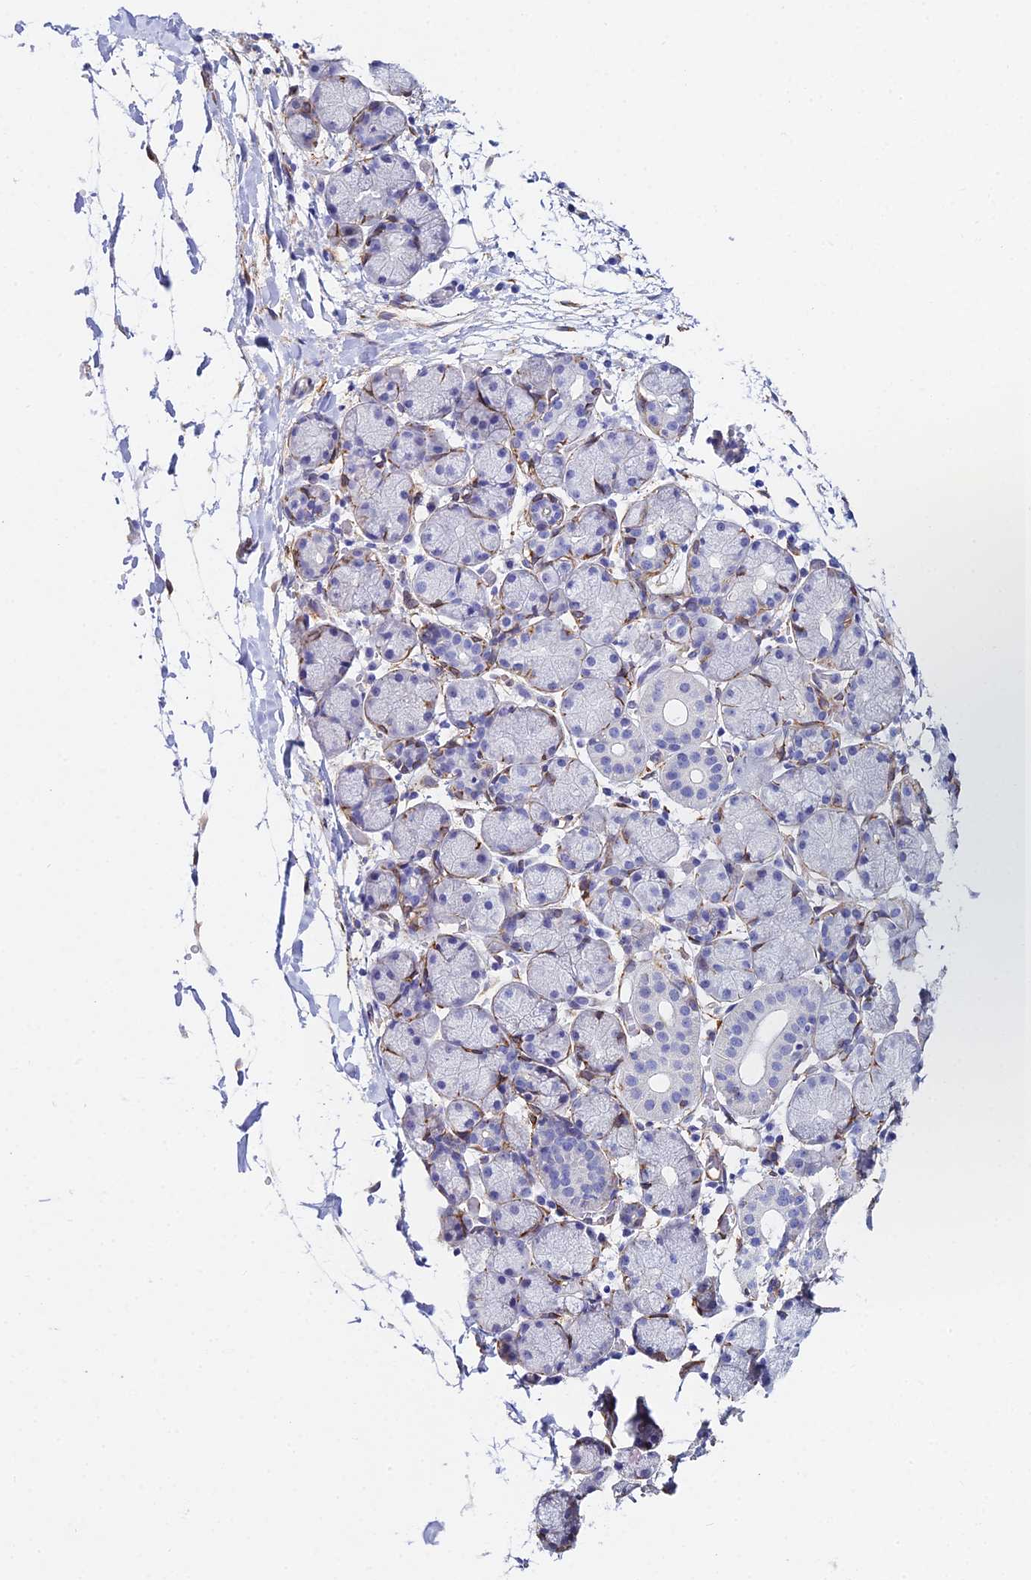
{"staining": {"intensity": "negative", "quantity": "none", "location": "none"}, "tissue": "salivary gland", "cell_type": "Glandular cells", "image_type": "normal", "snomed": [{"axis": "morphology", "description": "Normal tissue, NOS"}, {"axis": "topography", "description": "Salivary gland"}], "caption": "Immunohistochemical staining of unremarkable human salivary gland exhibits no significant positivity in glandular cells.", "gene": "MXRA7", "patient": {"sex": "female", "age": 24}}